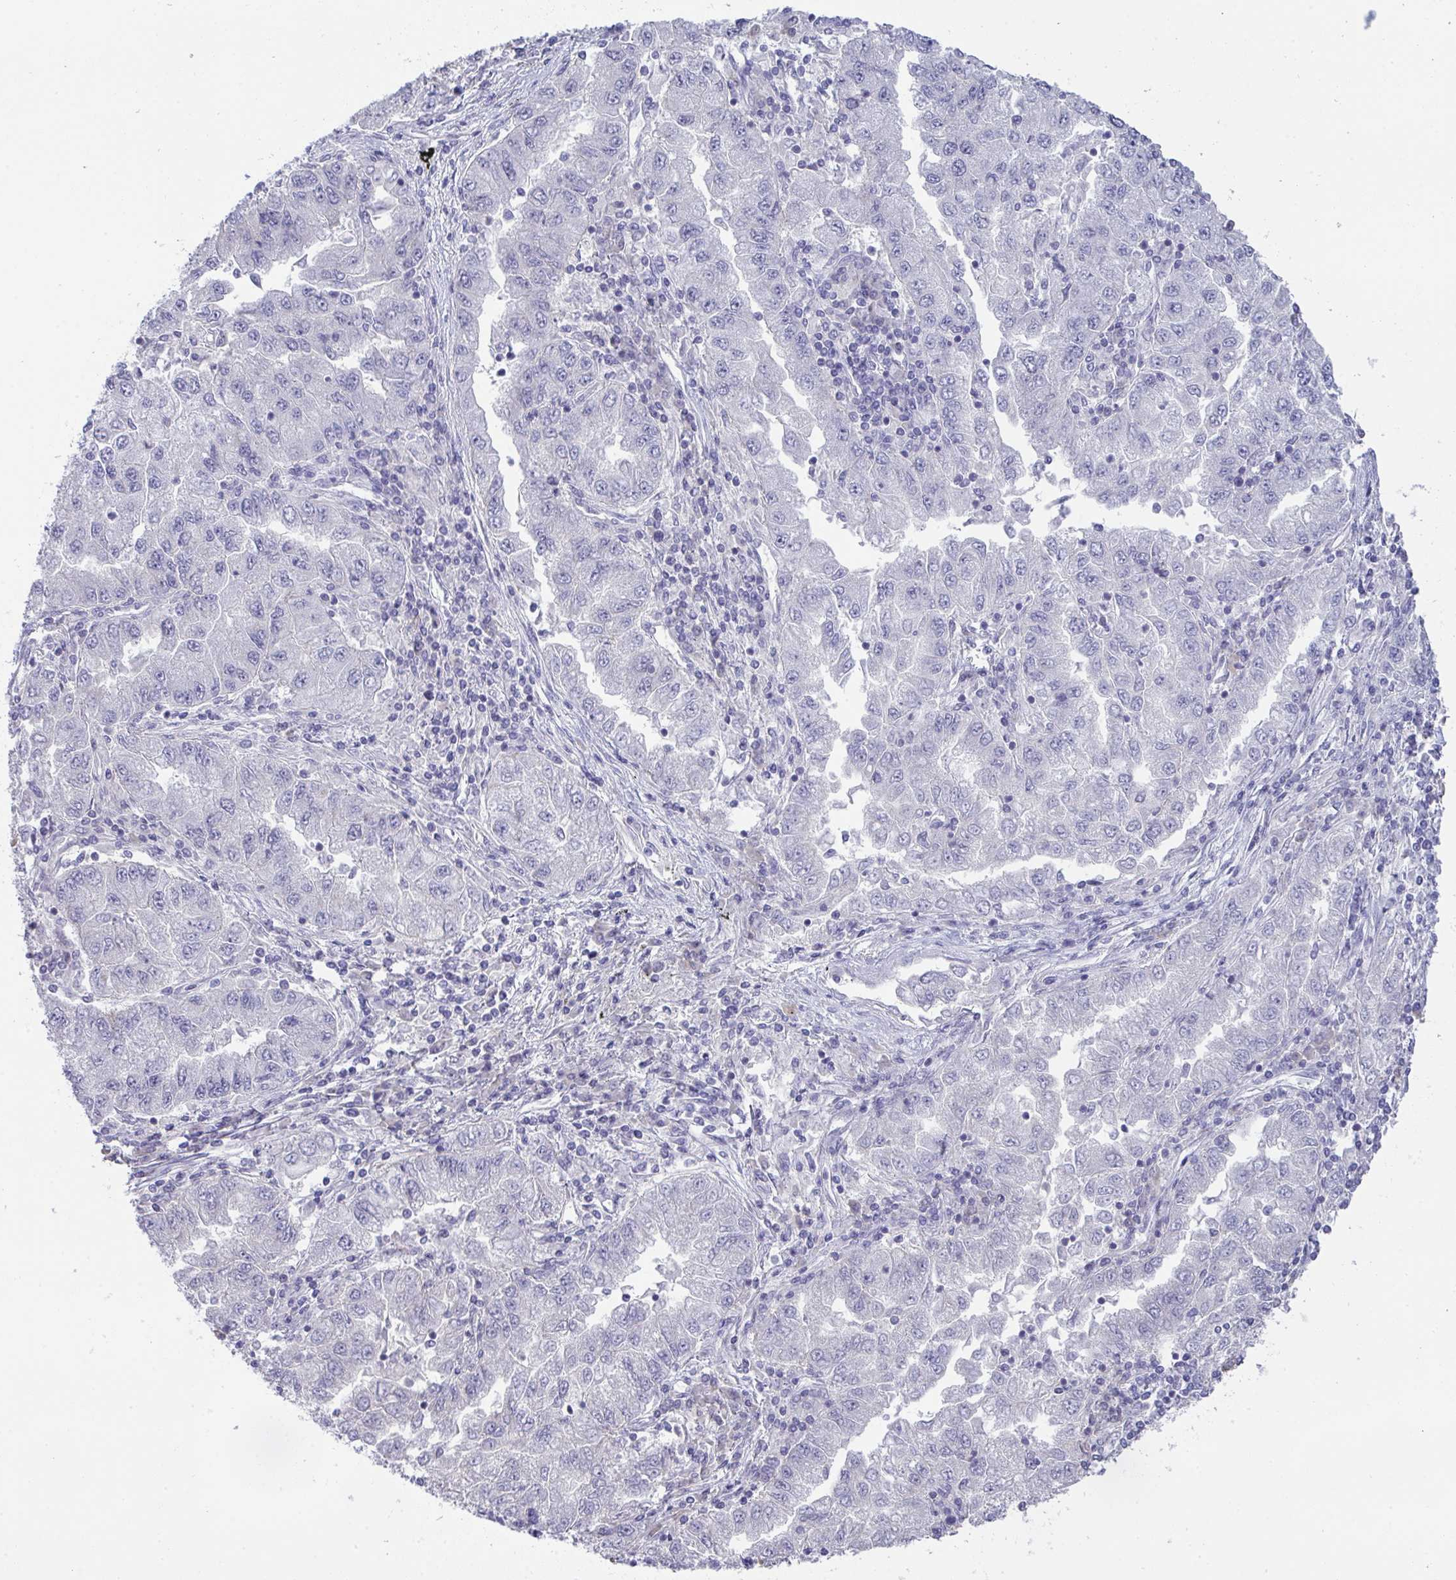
{"staining": {"intensity": "negative", "quantity": "none", "location": "none"}, "tissue": "lung cancer", "cell_type": "Tumor cells", "image_type": "cancer", "snomed": [{"axis": "morphology", "description": "Adenocarcinoma, NOS"}, {"axis": "morphology", "description": "Adenocarcinoma primary or metastatic"}, {"axis": "topography", "description": "Lung"}], "caption": "Human lung adenocarcinoma primary or metastatic stained for a protein using immunohistochemistry (IHC) exhibits no staining in tumor cells.", "gene": "GALNT16", "patient": {"sex": "male", "age": 74}}